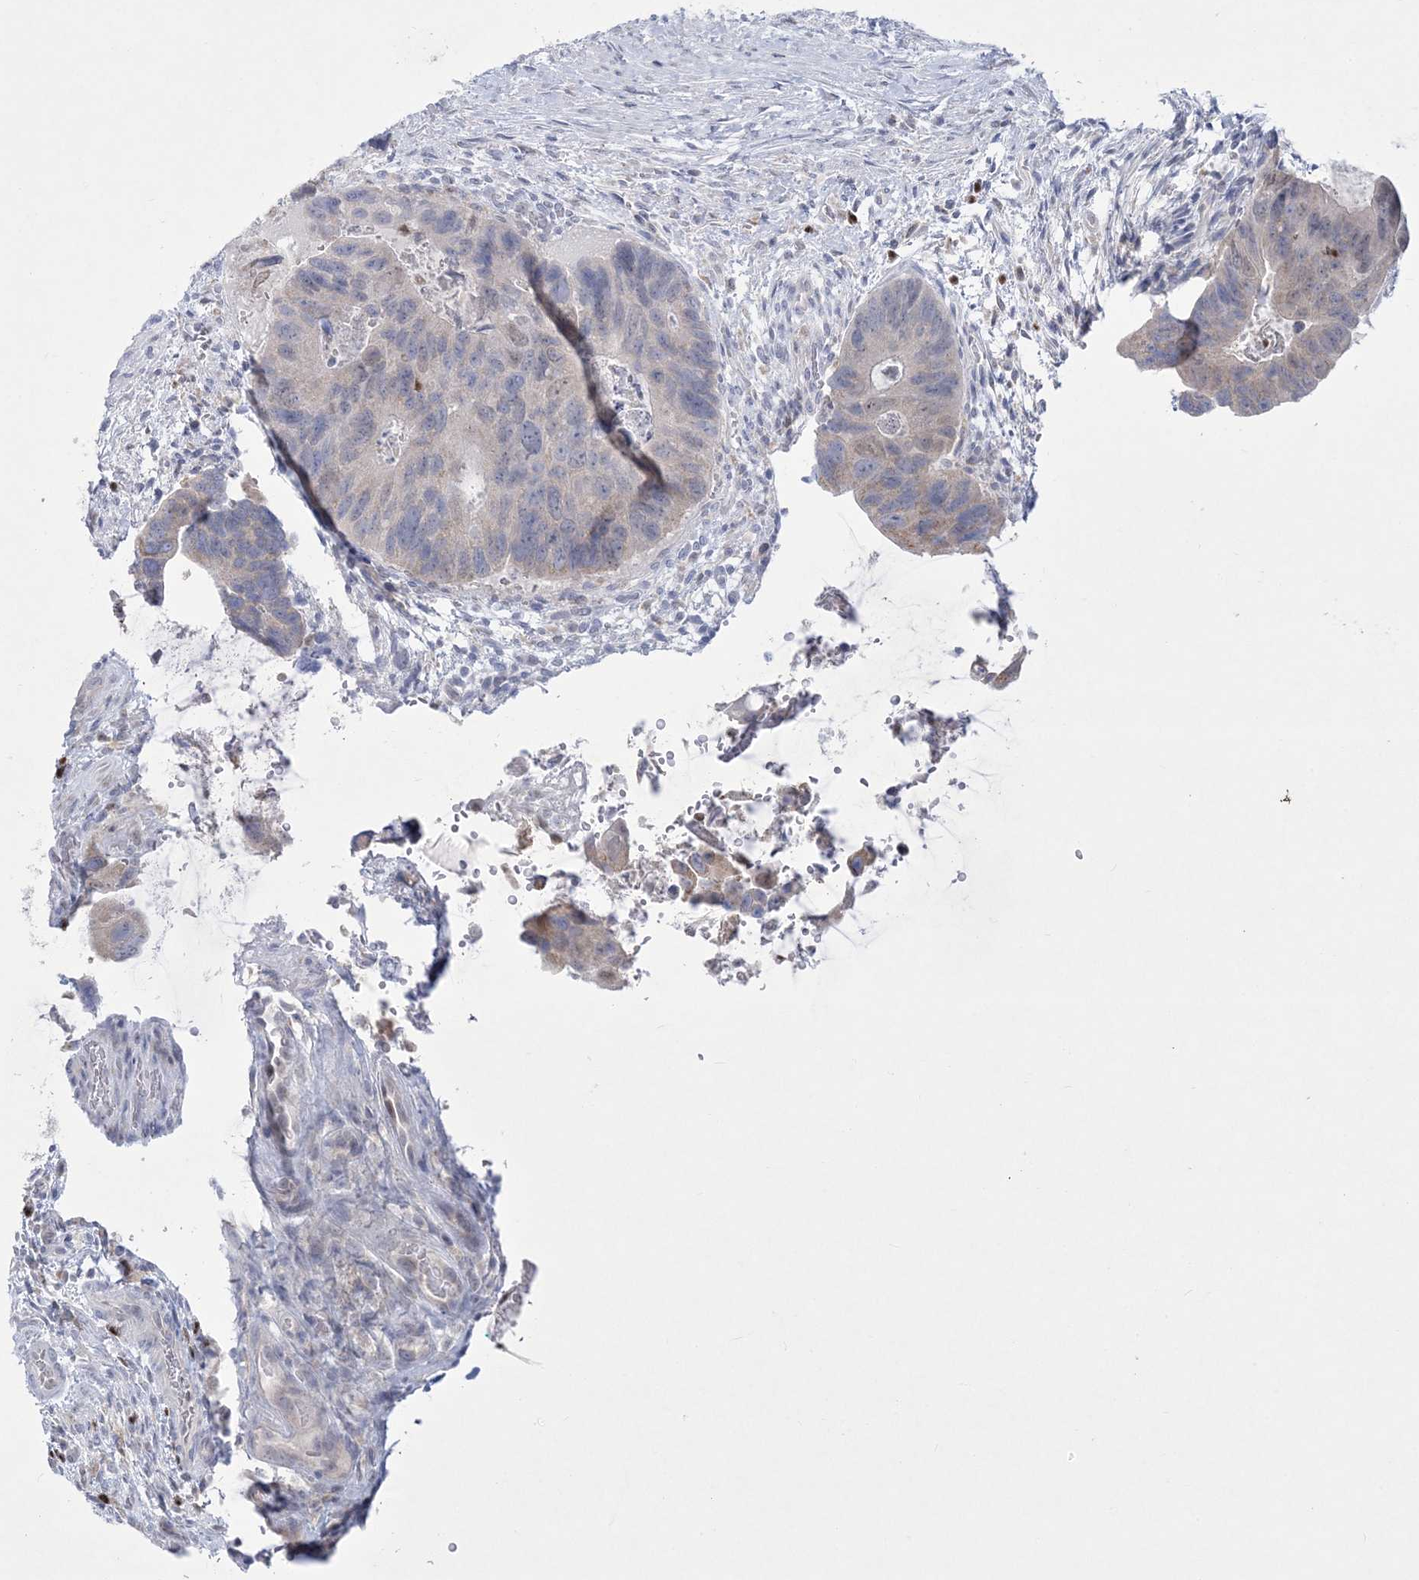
{"staining": {"intensity": "weak", "quantity": "<25%", "location": "cytoplasmic/membranous"}, "tissue": "colorectal cancer", "cell_type": "Tumor cells", "image_type": "cancer", "snomed": [{"axis": "morphology", "description": "Adenocarcinoma, NOS"}, {"axis": "topography", "description": "Rectum"}], "caption": "An image of human colorectal cancer is negative for staining in tumor cells. (Brightfield microscopy of DAB immunohistochemistry at high magnification).", "gene": "WDR27", "patient": {"sex": "male", "age": 63}}